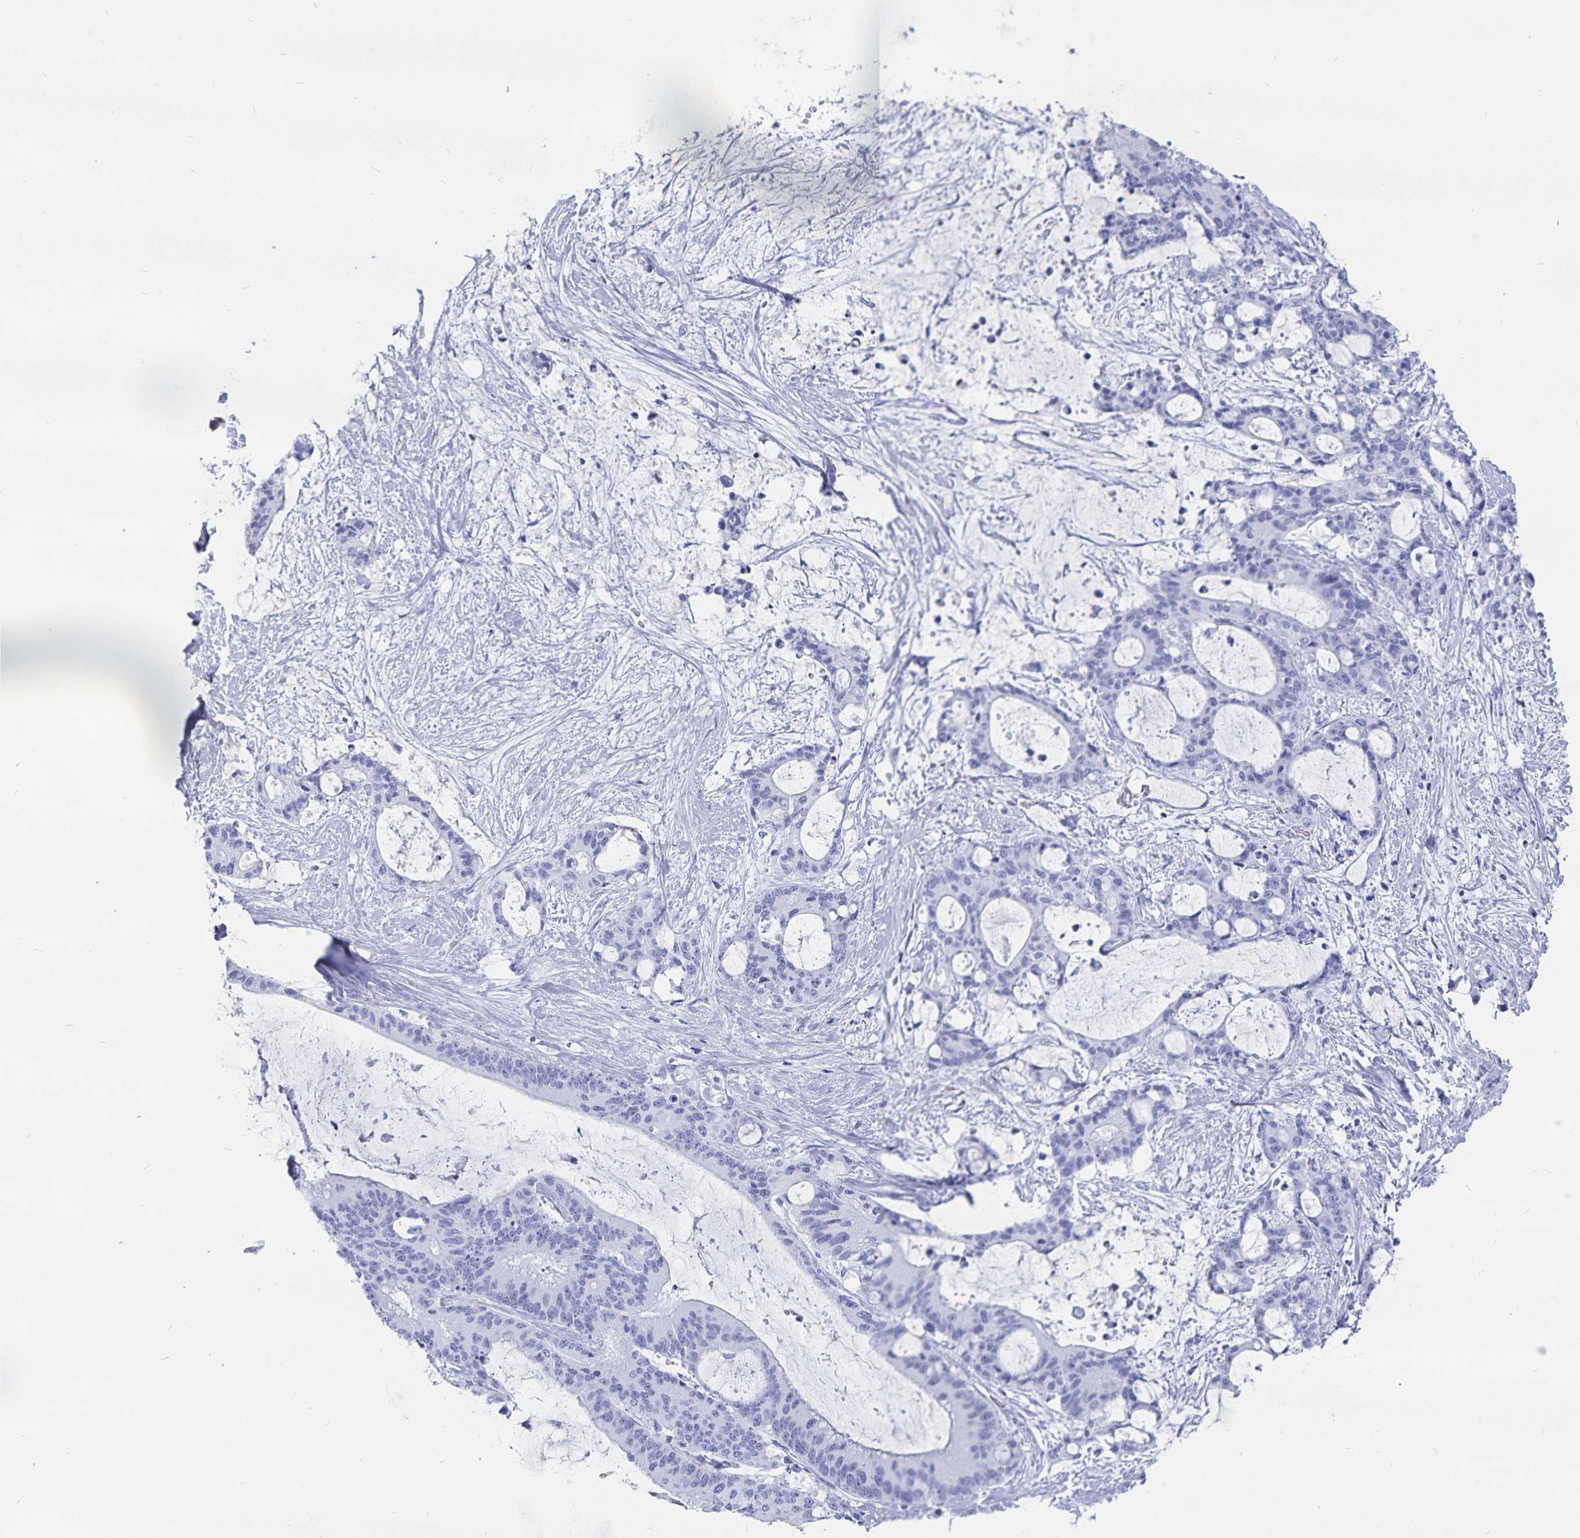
{"staining": {"intensity": "negative", "quantity": "none", "location": "none"}, "tissue": "liver cancer", "cell_type": "Tumor cells", "image_type": "cancer", "snomed": [{"axis": "morphology", "description": "Normal tissue, NOS"}, {"axis": "morphology", "description": "Cholangiocarcinoma"}, {"axis": "topography", "description": "Liver"}, {"axis": "topography", "description": "Peripheral nerve tissue"}], "caption": "Immunohistochemical staining of liver cholangiocarcinoma reveals no significant expression in tumor cells.", "gene": "ADH1A", "patient": {"sex": "female", "age": 73}}